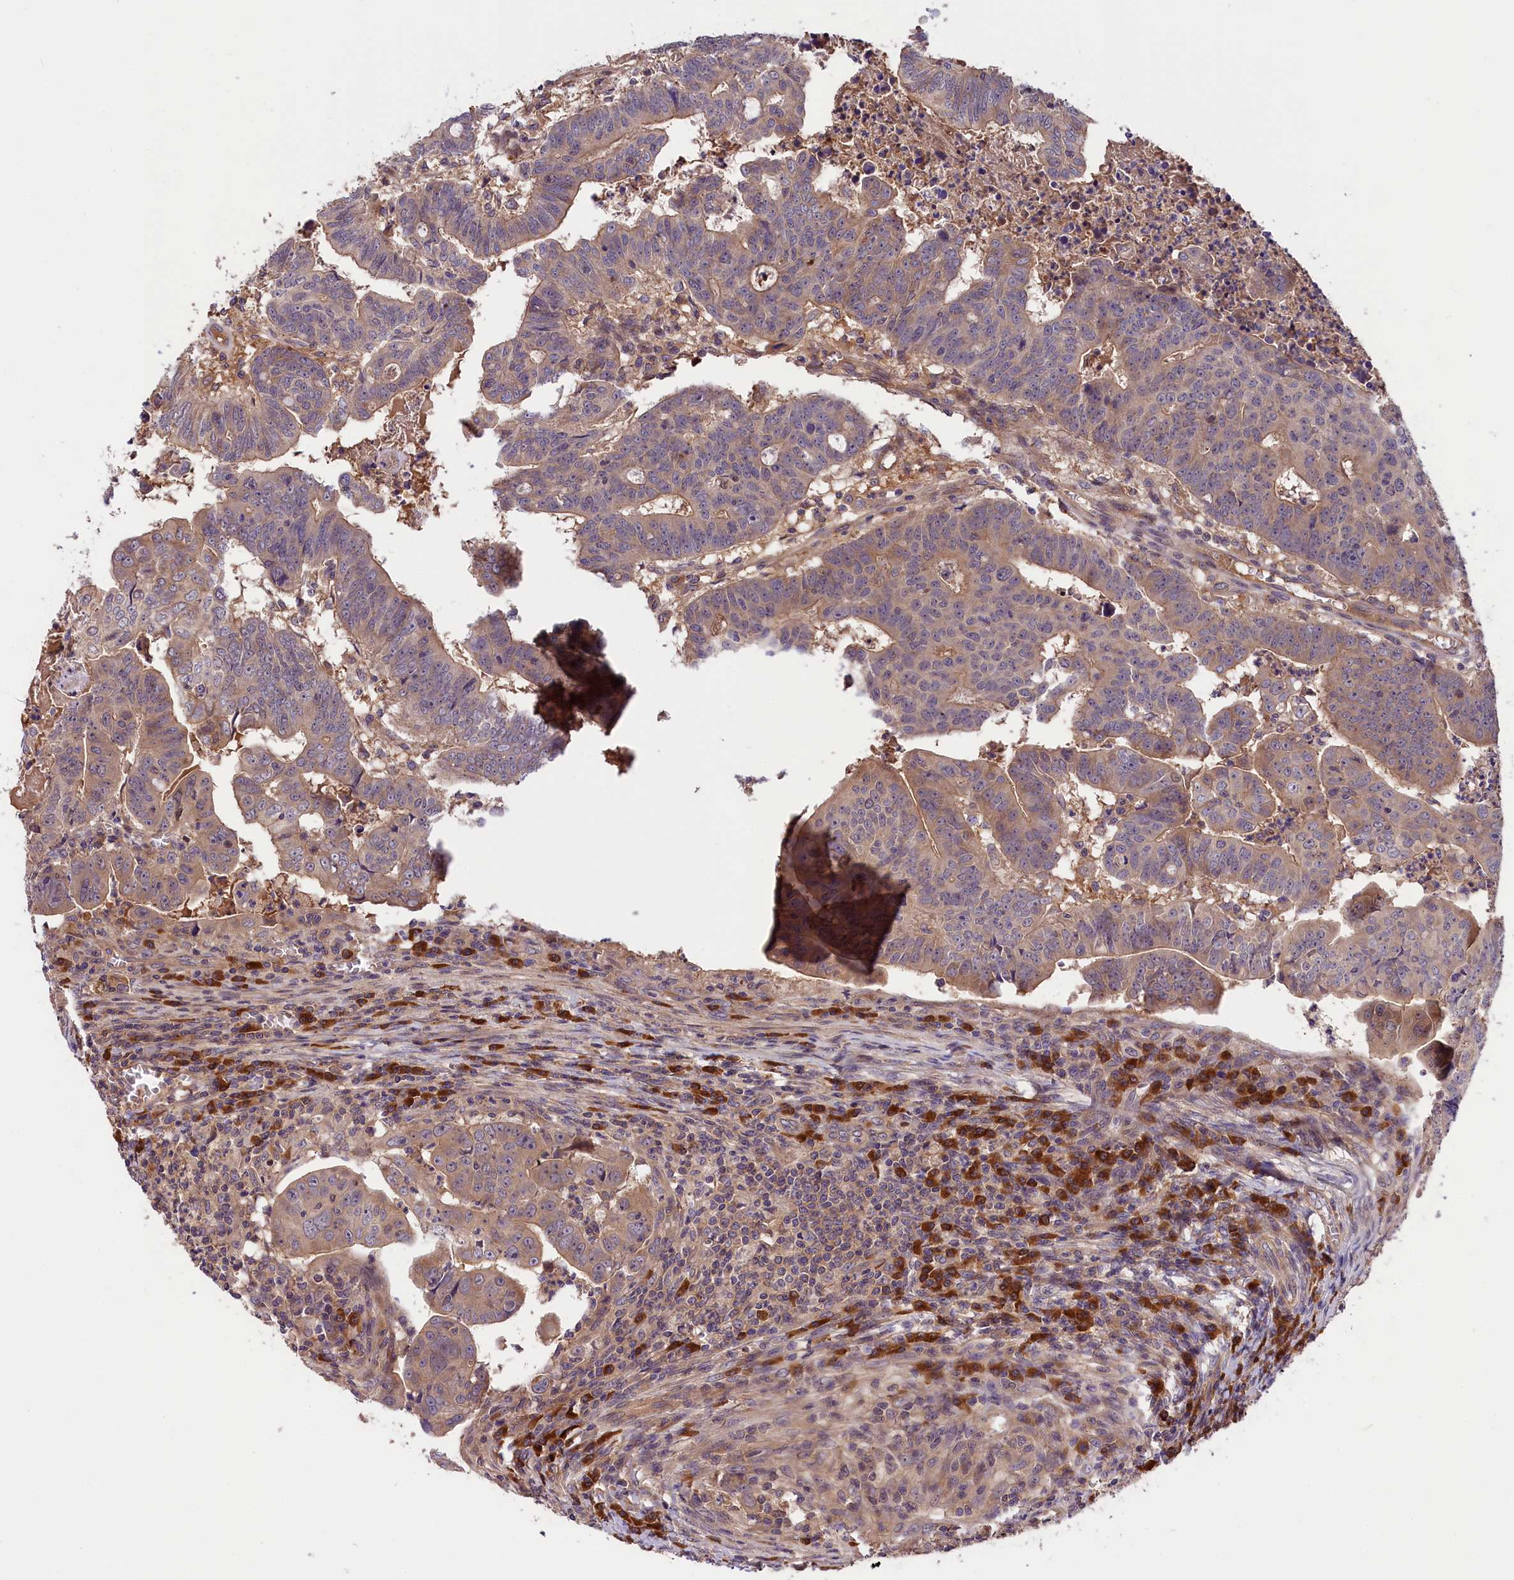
{"staining": {"intensity": "weak", "quantity": "25%-75%", "location": "cytoplasmic/membranous"}, "tissue": "colorectal cancer", "cell_type": "Tumor cells", "image_type": "cancer", "snomed": [{"axis": "morphology", "description": "Adenocarcinoma, NOS"}, {"axis": "topography", "description": "Rectum"}], "caption": "Immunohistochemistry (IHC) image of colorectal cancer (adenocarcinoma) stained for a protein (brown), which reveals low levels of weak cytoplasmic/membranous expression in about 25%-75% of tumor cells.", "gene": "SETD6", "patient": {"sex": "male", "age": 69}}